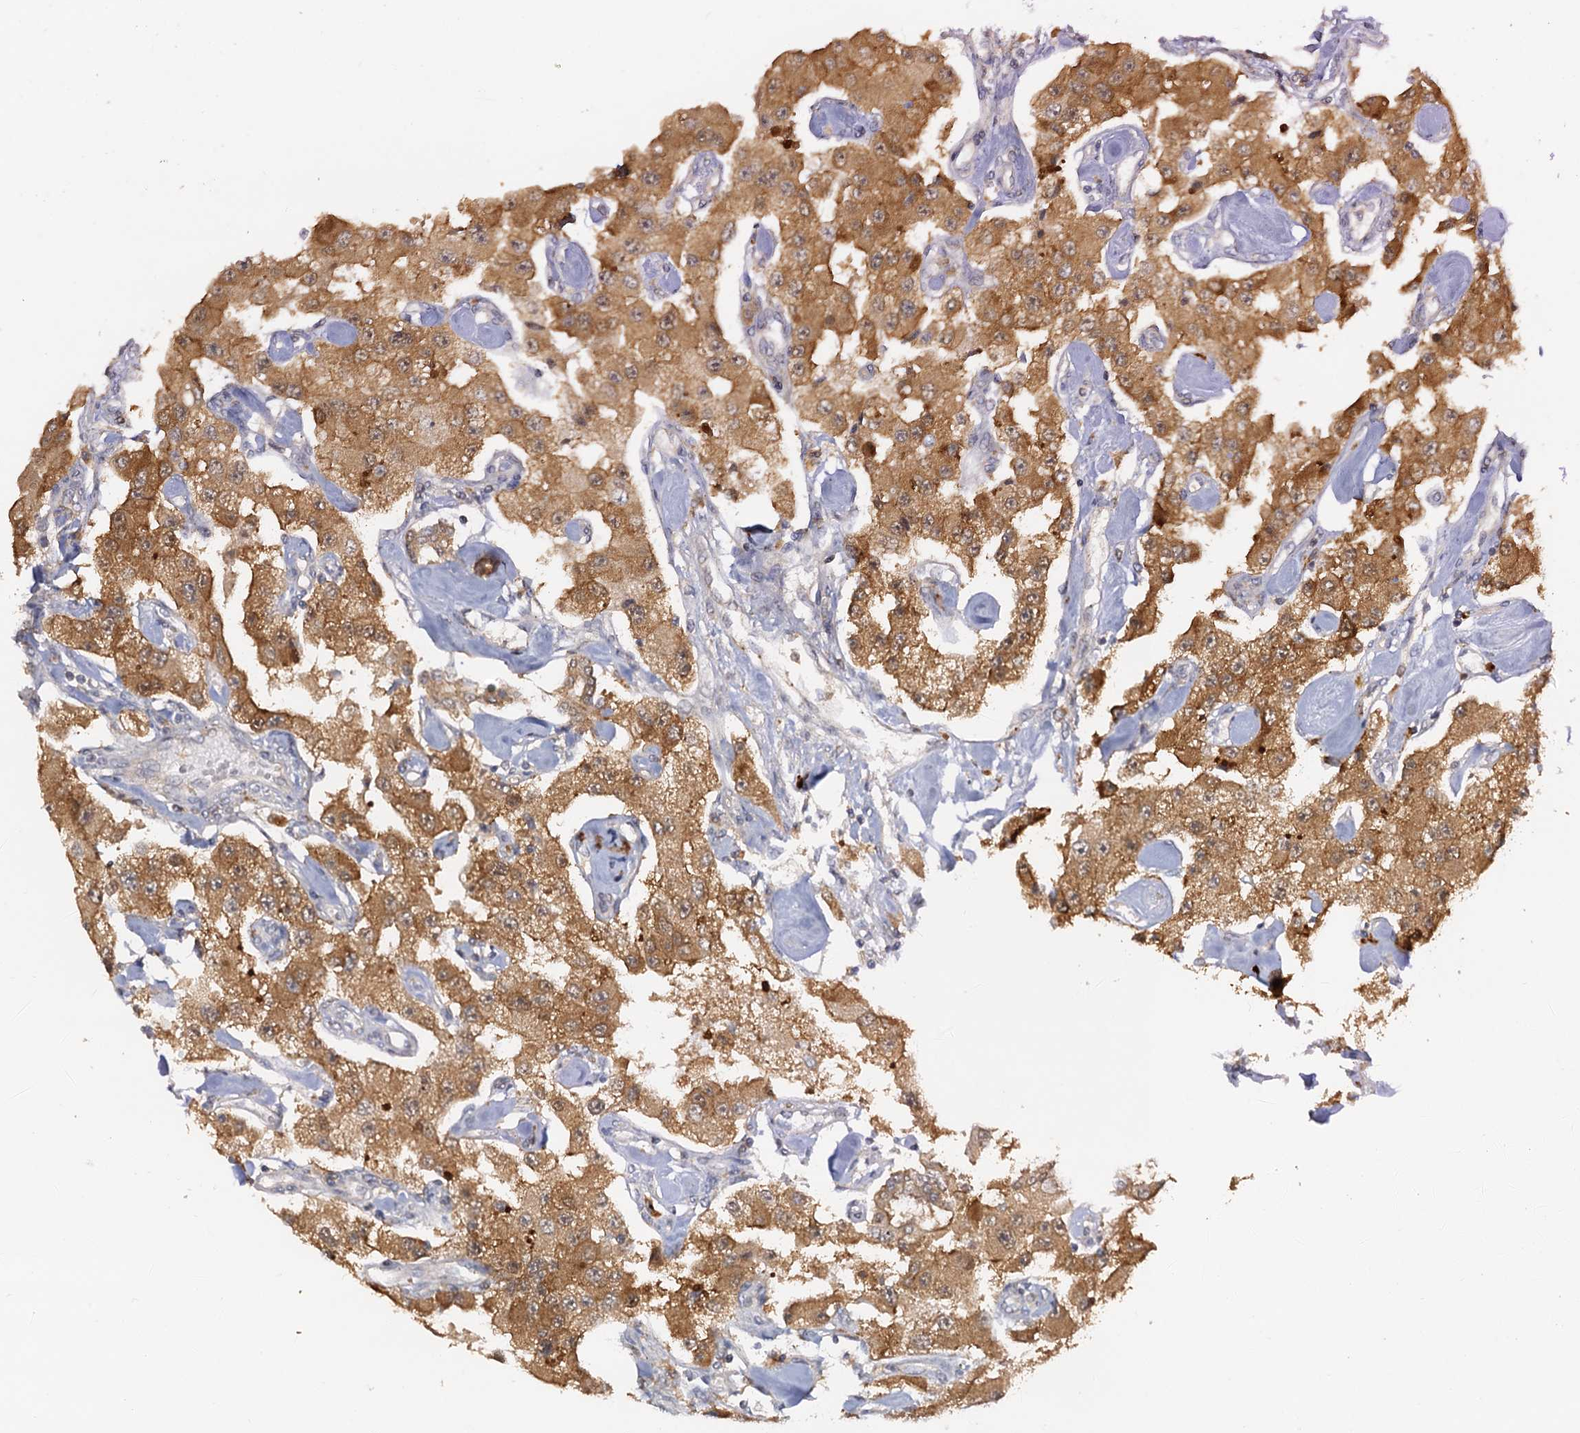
{"staining": {"intensity": "moderate", "quantity": ">75%", "location": "cytoplasmic/membranous"}, "tissue": "carcinoid", "cell_type": "Tumor cells", "image_type": "cancer", "snomed": [{"axis": "morphology", "description": "Carcinoid, malignant, NOS"}, {"axis": "topography", "description": "Pancreas"}], "caption": "This histopathology image demonstrates carcinoid stained with immunohistochemistry (IHC) to label a protein in brown. The cytoplasmic/membranous of tumor cells show moderate positivity for the protein. Nuclei are counter-stained blue.", "gene": "TOLLIP", "patient": {"sex": "male", "age": 41}}